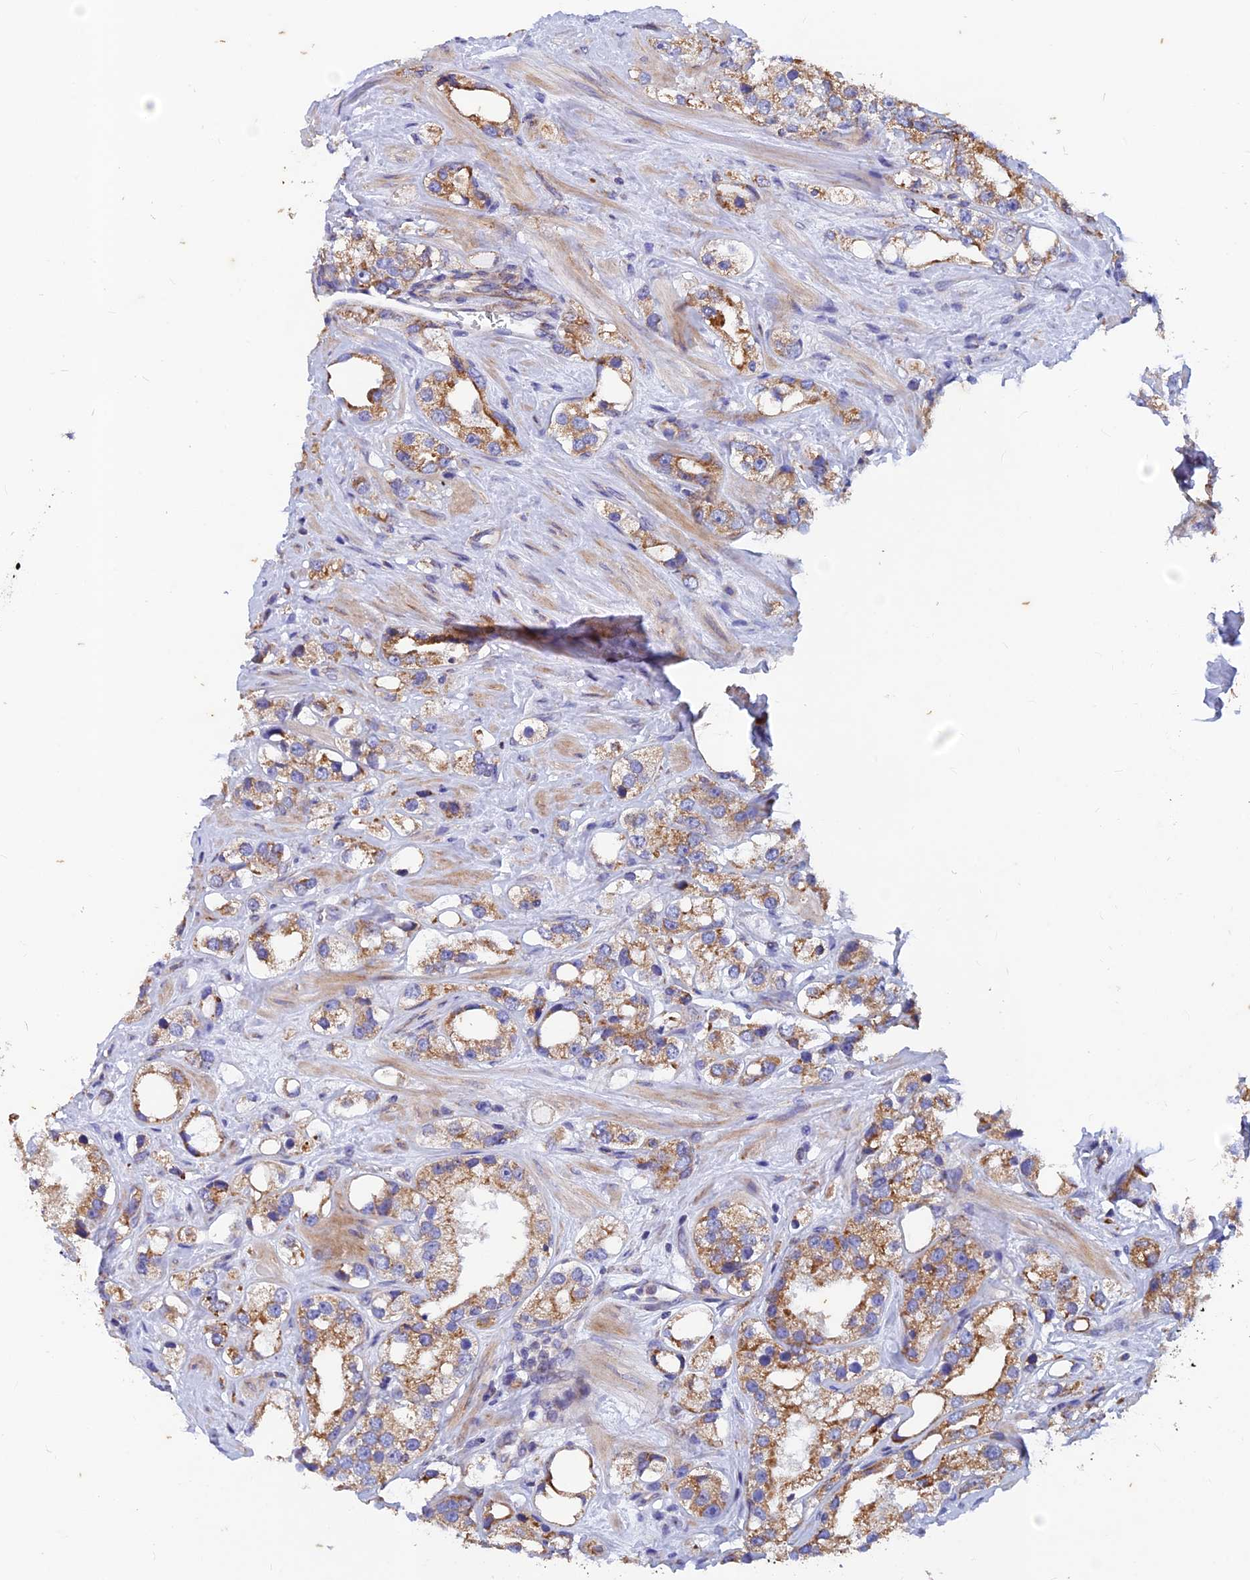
{"staining": {"intensity": "moderate", "quantity": ">75%", "location": "cytoplasmic/membranous"}, "tissue": "prostate cancer", "cell_type": "Tumor cells", "image_type": "cancer", "snomed": [{"axis": "morphology", "description": "Adenocarcinoma, NOS"}, {"axis": "topography", "description": "Prostate"}], "caption": "Tumor cells show moderate cytoplasmic/membranous positivity in about >75% of cells in prostate cancer (adenocarcinoma).", "gene": "AP4S1", "patient": {"sex": "male", "age": 79}}